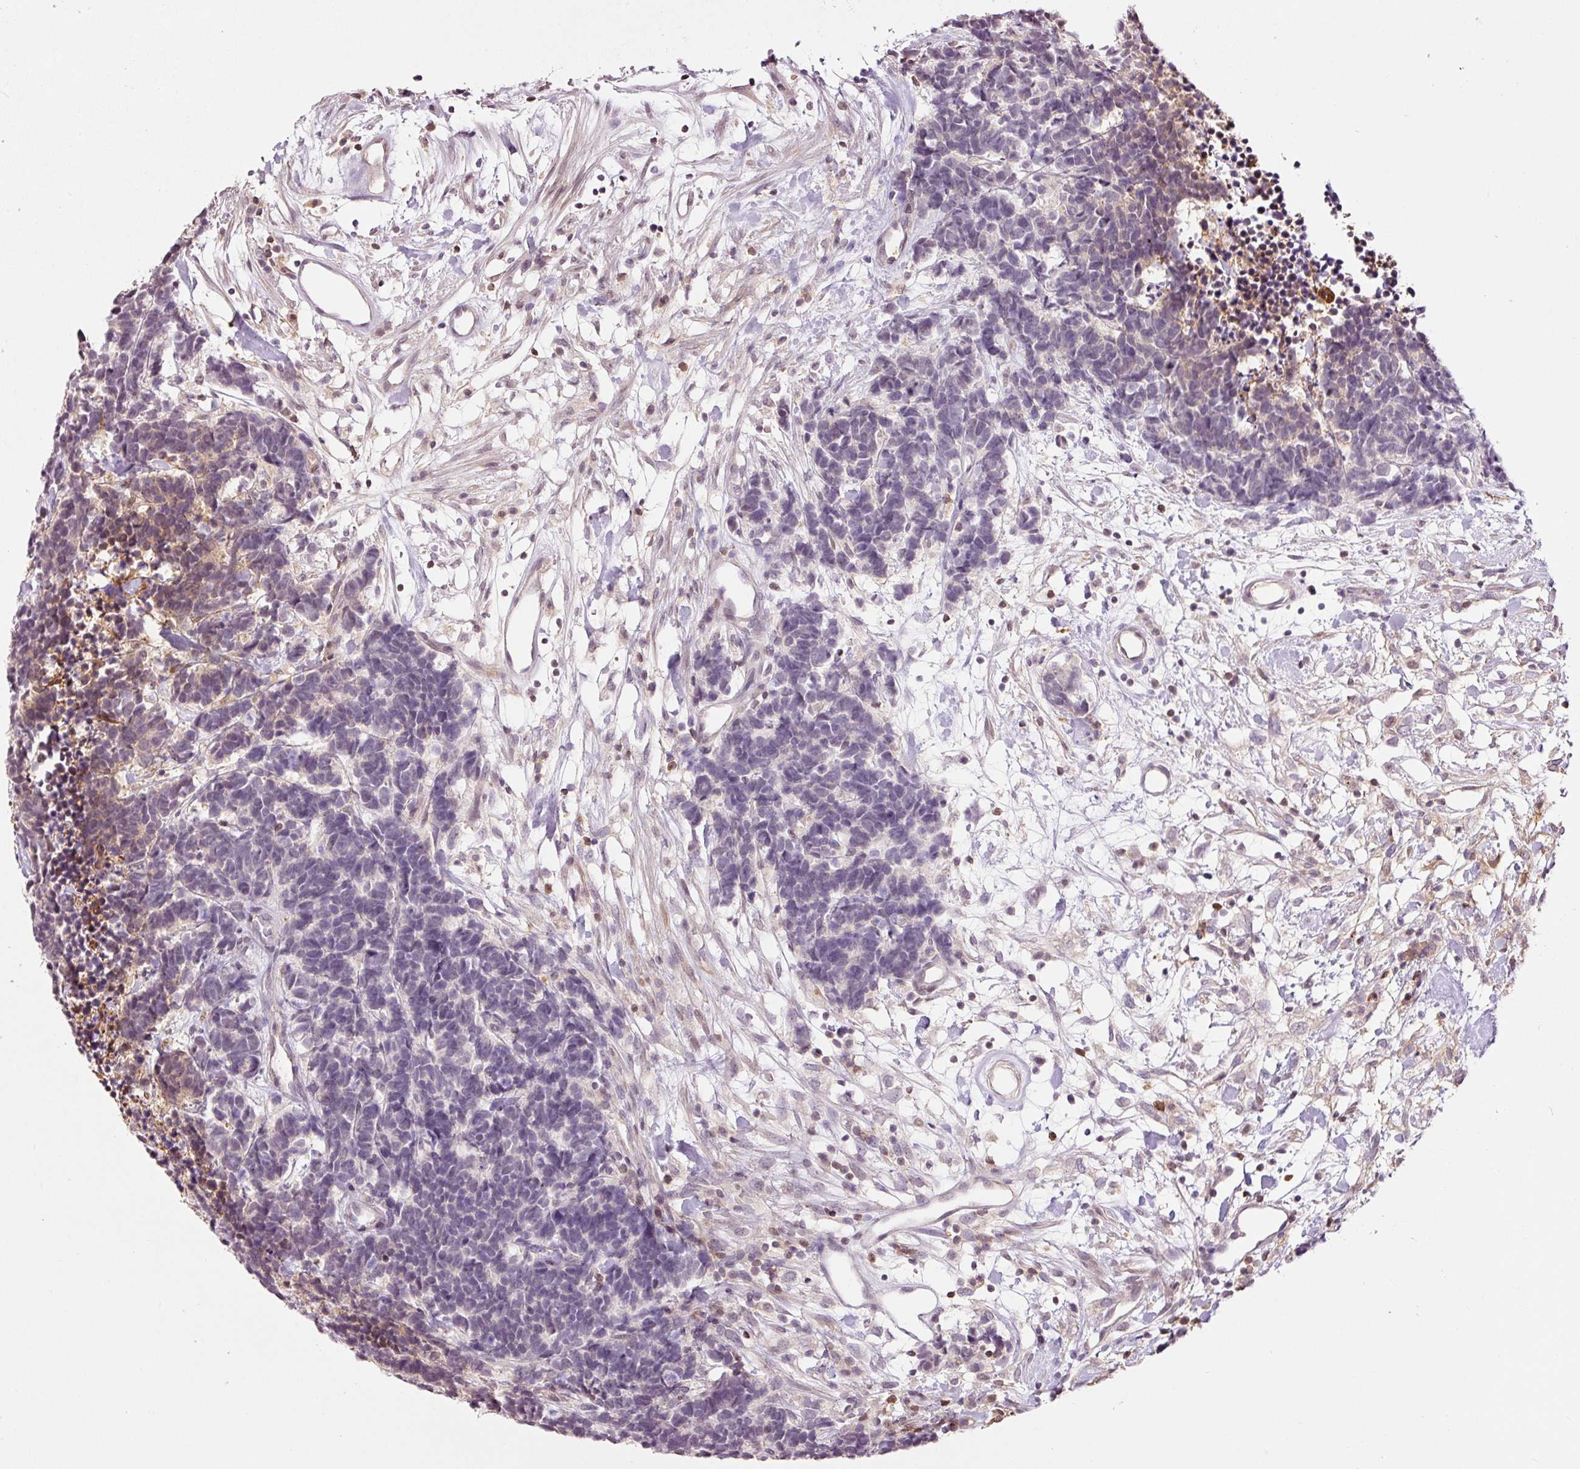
{"staining": {"intensity": "weak", "quantity": "<25%", "location": "cytoplasmic/membranous"}, "tissue": "carcinoid", "cell_type": "Tumor cells", "image_type": "cancer", "snomed": [{"axis": "morphology", "description": "Carcinoma, NOS"}, {"axis": "morphology", "description": "Carcinoid, malignant, NOS"}, {"axis": "topography", "description": "Urinary bladder"}], "caption": "Immunohistochemical staining of human carcinoid demonstrates no significant positivity in tumor cells.", "gene": "FBXL14", "patient": {"sex": "male", "age": 57}}